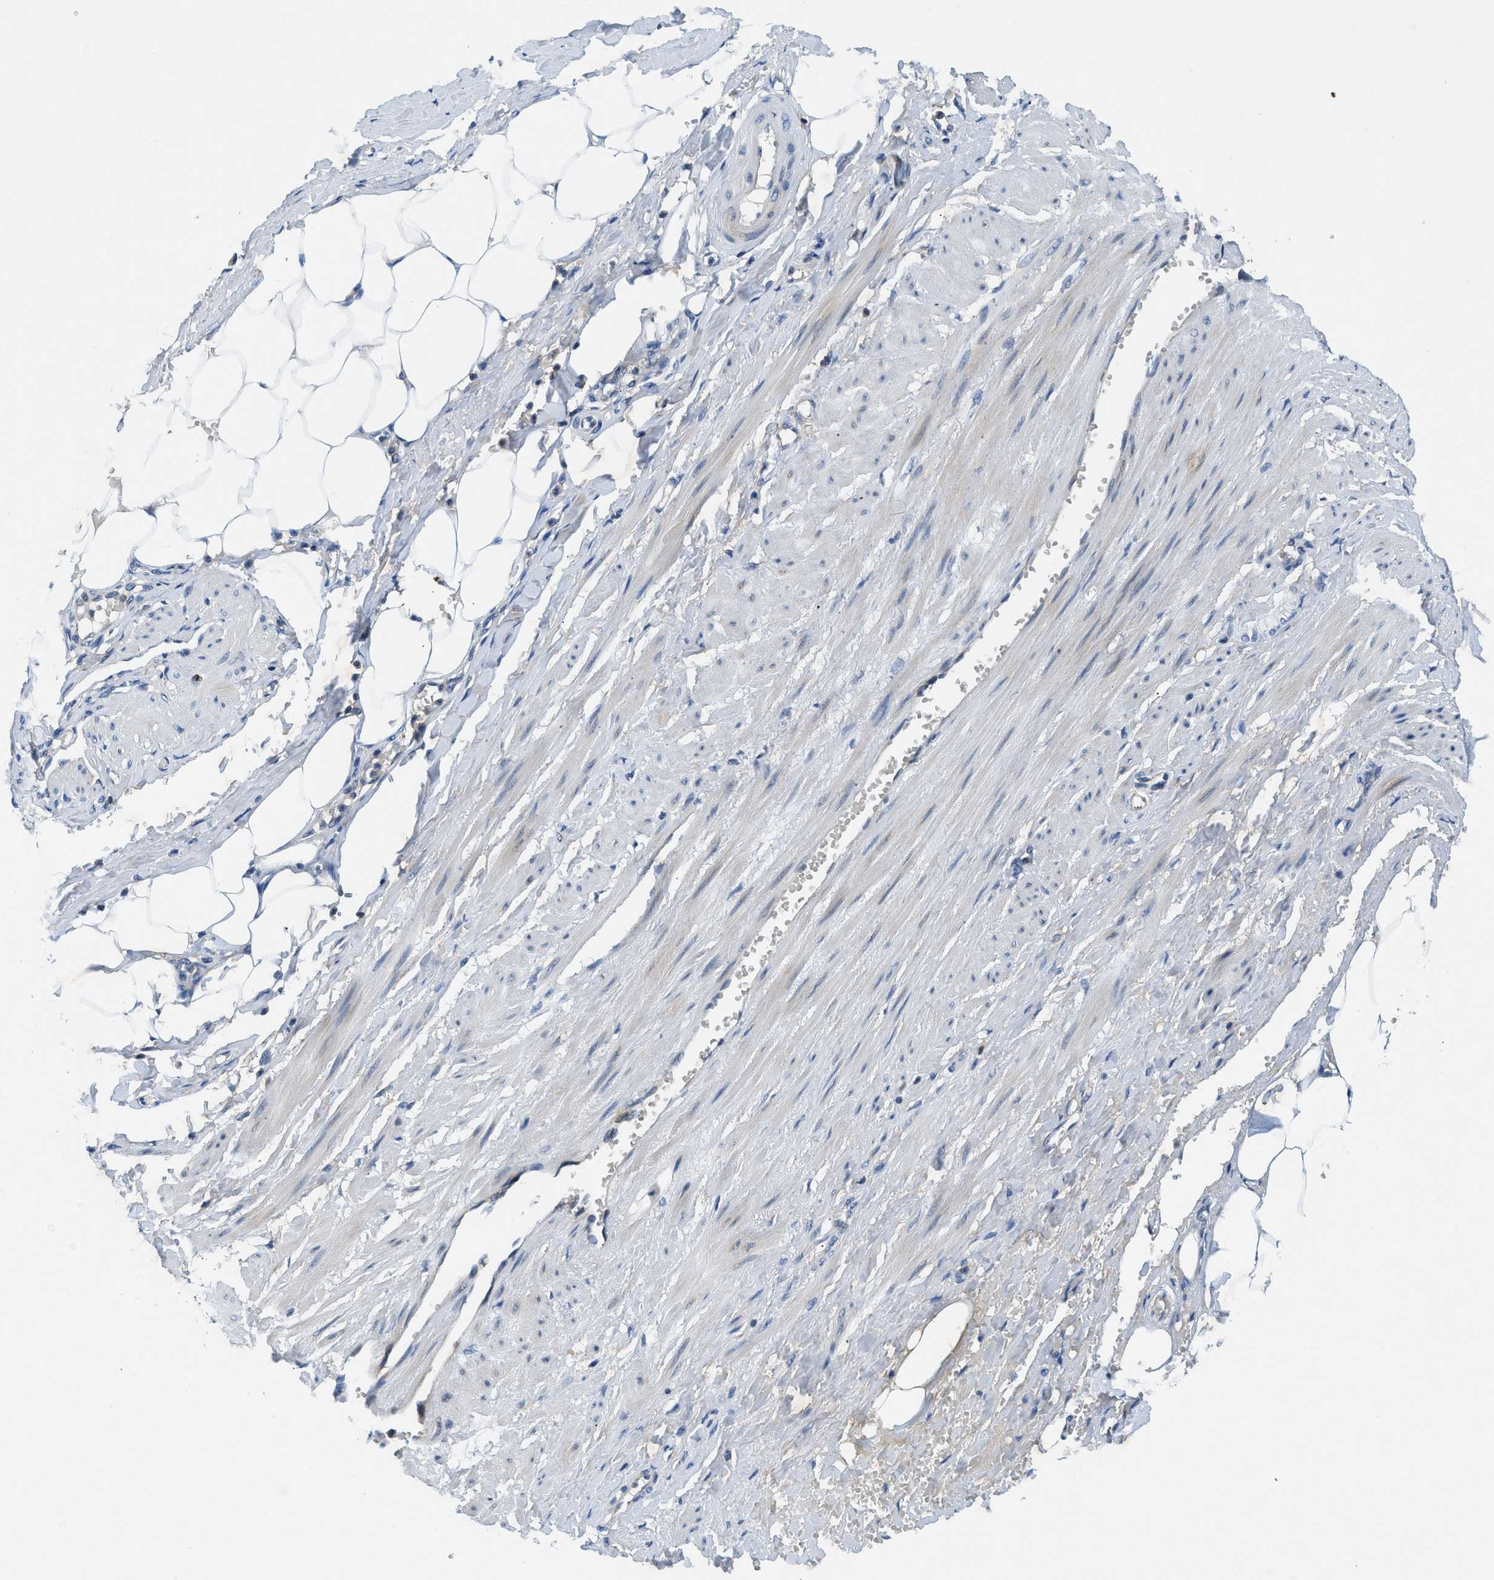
{"staining": {"intensity": "negative", "quantity": "none", "location": "none"}, "tissue": "adipose tissue", "cell_type": "Adipocytes", "image_type": "normal", "snomed": [{"axis": "morphology", "description": "Normal tissue, NOS"}, {"axis": "topography", "description": "Soft tissue"}, {"axis": "topography", "description": "Vascular tissue"}], "caption": "Photomicrograph shows no significant protein staining in adipocytes of benign adipose tissue.", "gene": "PAFAH2", "patient": {"sex": "female", "age": 35}}